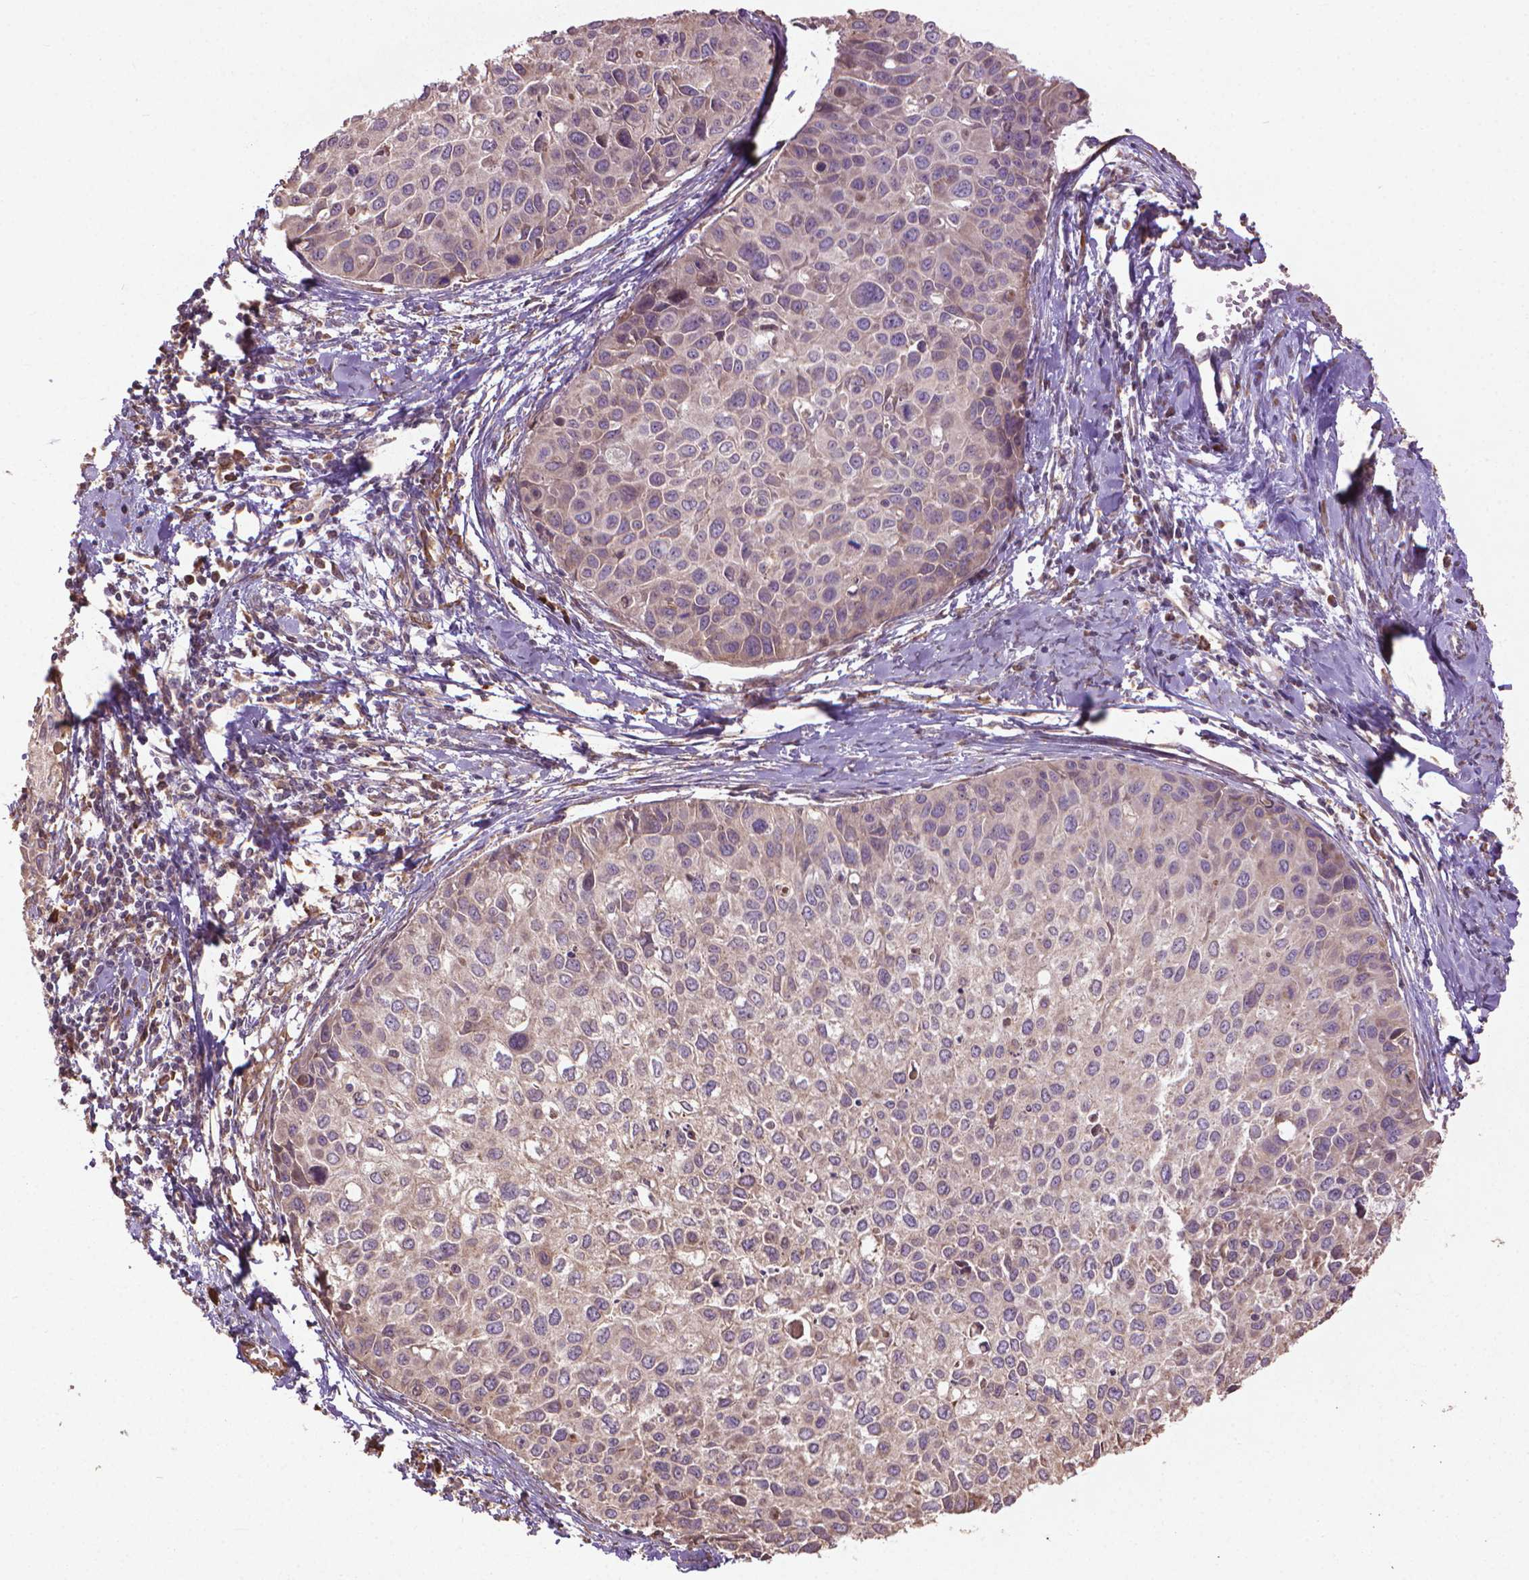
{"staining": {"intensity": "negative", "quantity": "none", "location": "none"}, "tissue": "cervical cancer", "cell_type": "Tumor cells", "image_type": "cancer", "snomed": [{"axis": "morphology", "description": "Squamous cell carcinoma, NOS"}, {"axis": "topography", "description": "Cervix"}], "caption": "DAB (3,3'-diaminobenzidine) immunohistochemical staining of cervical cancer (squamous cell carcinoma) demonstrates no significant expression in tumor cells.", "gene": "GAS1", "patient": {"sex": "female", "age": 50}}